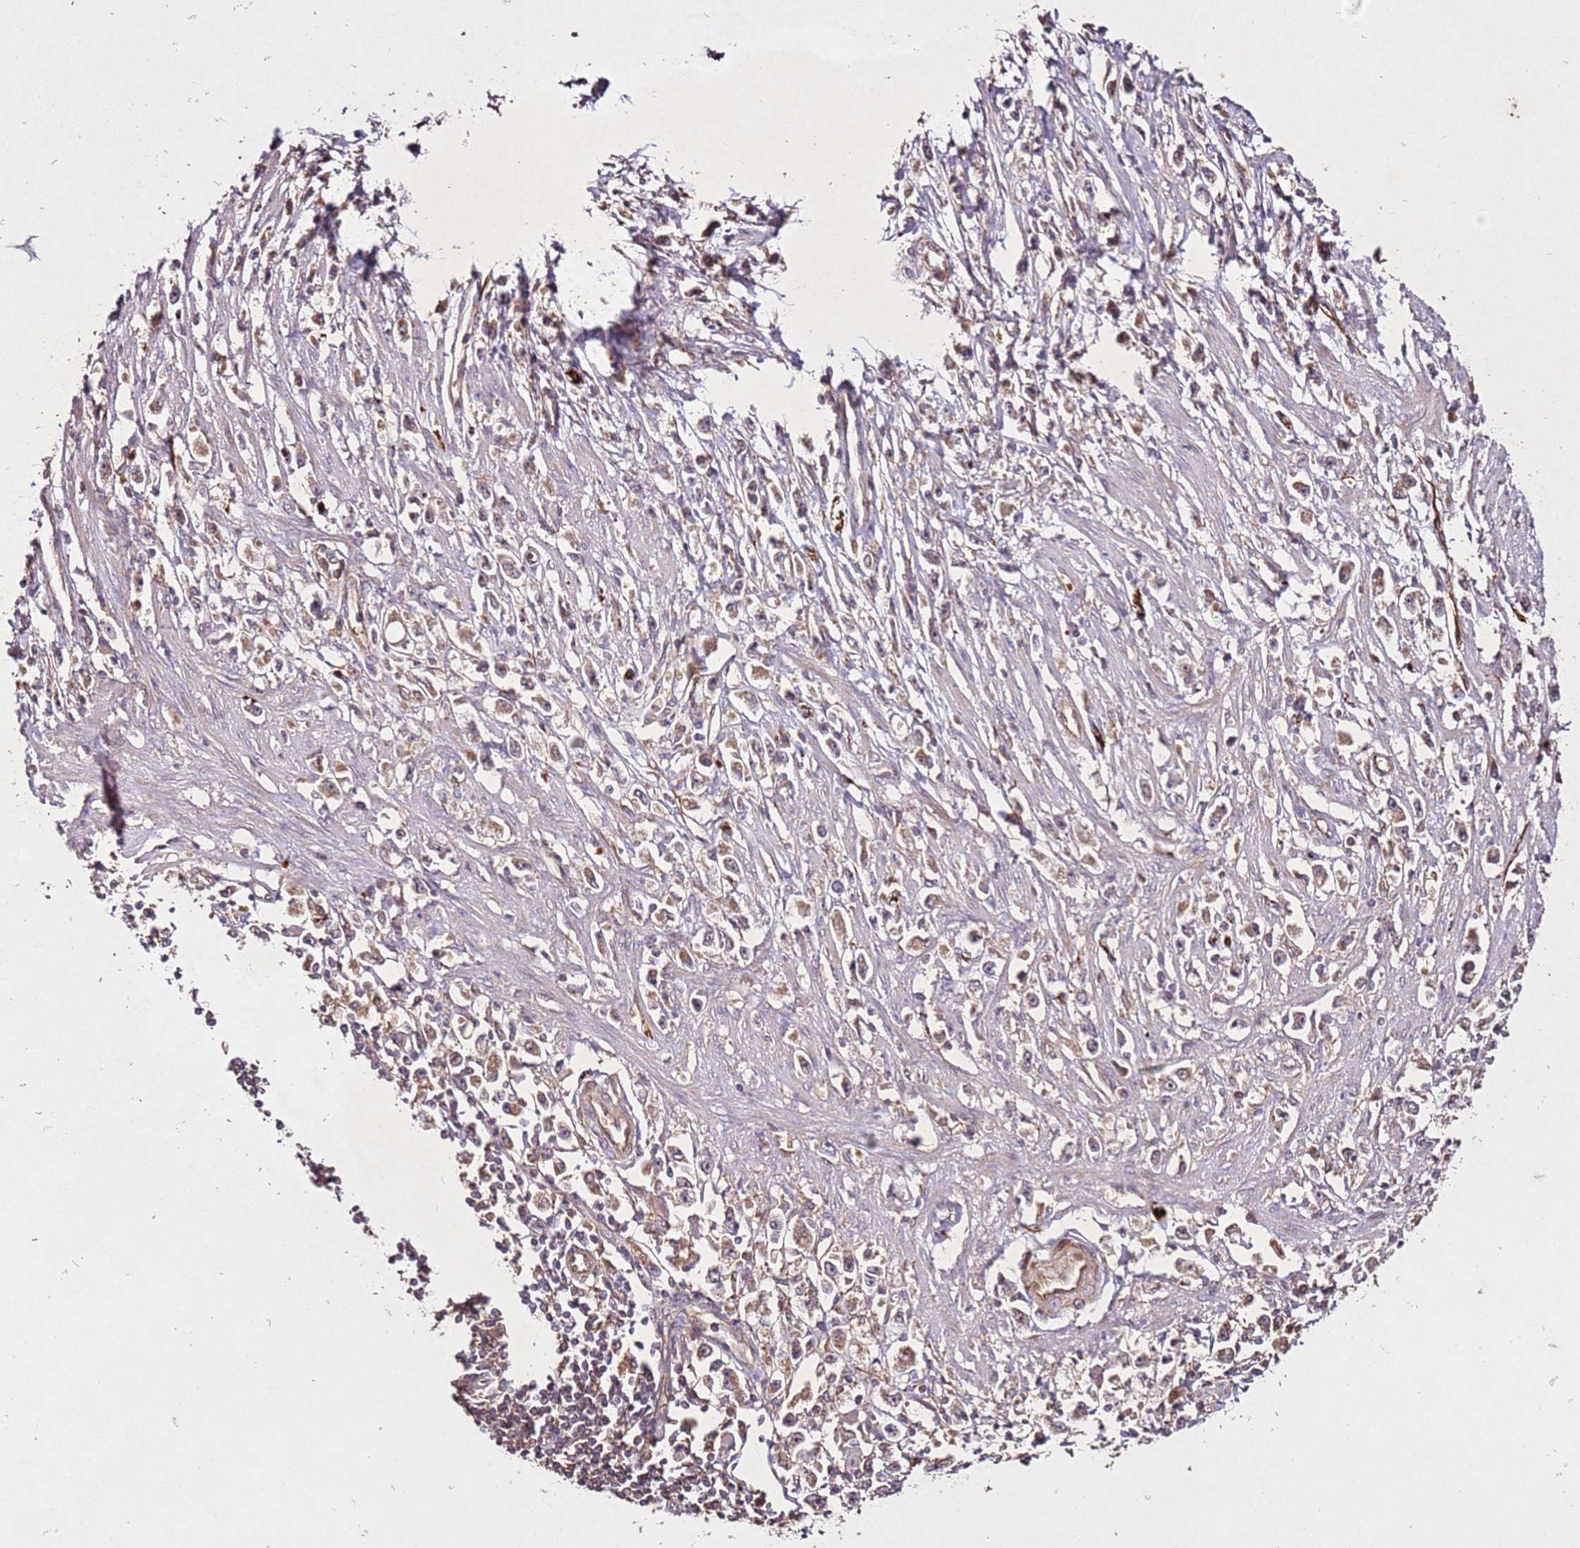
{"staining": {"intensity": "weak", "quantity": ">75%", "location": "cytoplasmic/membranous"}, "tissue": "stomach cancer", "cell_type": "Tumor cells", "image_type": "cancer", "snomed": [{"axis": "morphology", "description": "Adenocarcinoma, NOS"}, {"axis": "topography", "description": "Stomach"}], "caption": "Protein analysis of stomach adenocarcinoma tissue shows weak cytoplasmic/membranous positivity in approximately >75% of tumor cells.", "gene": "PTMA", "patient": {"sex": "female", "age": 59}}